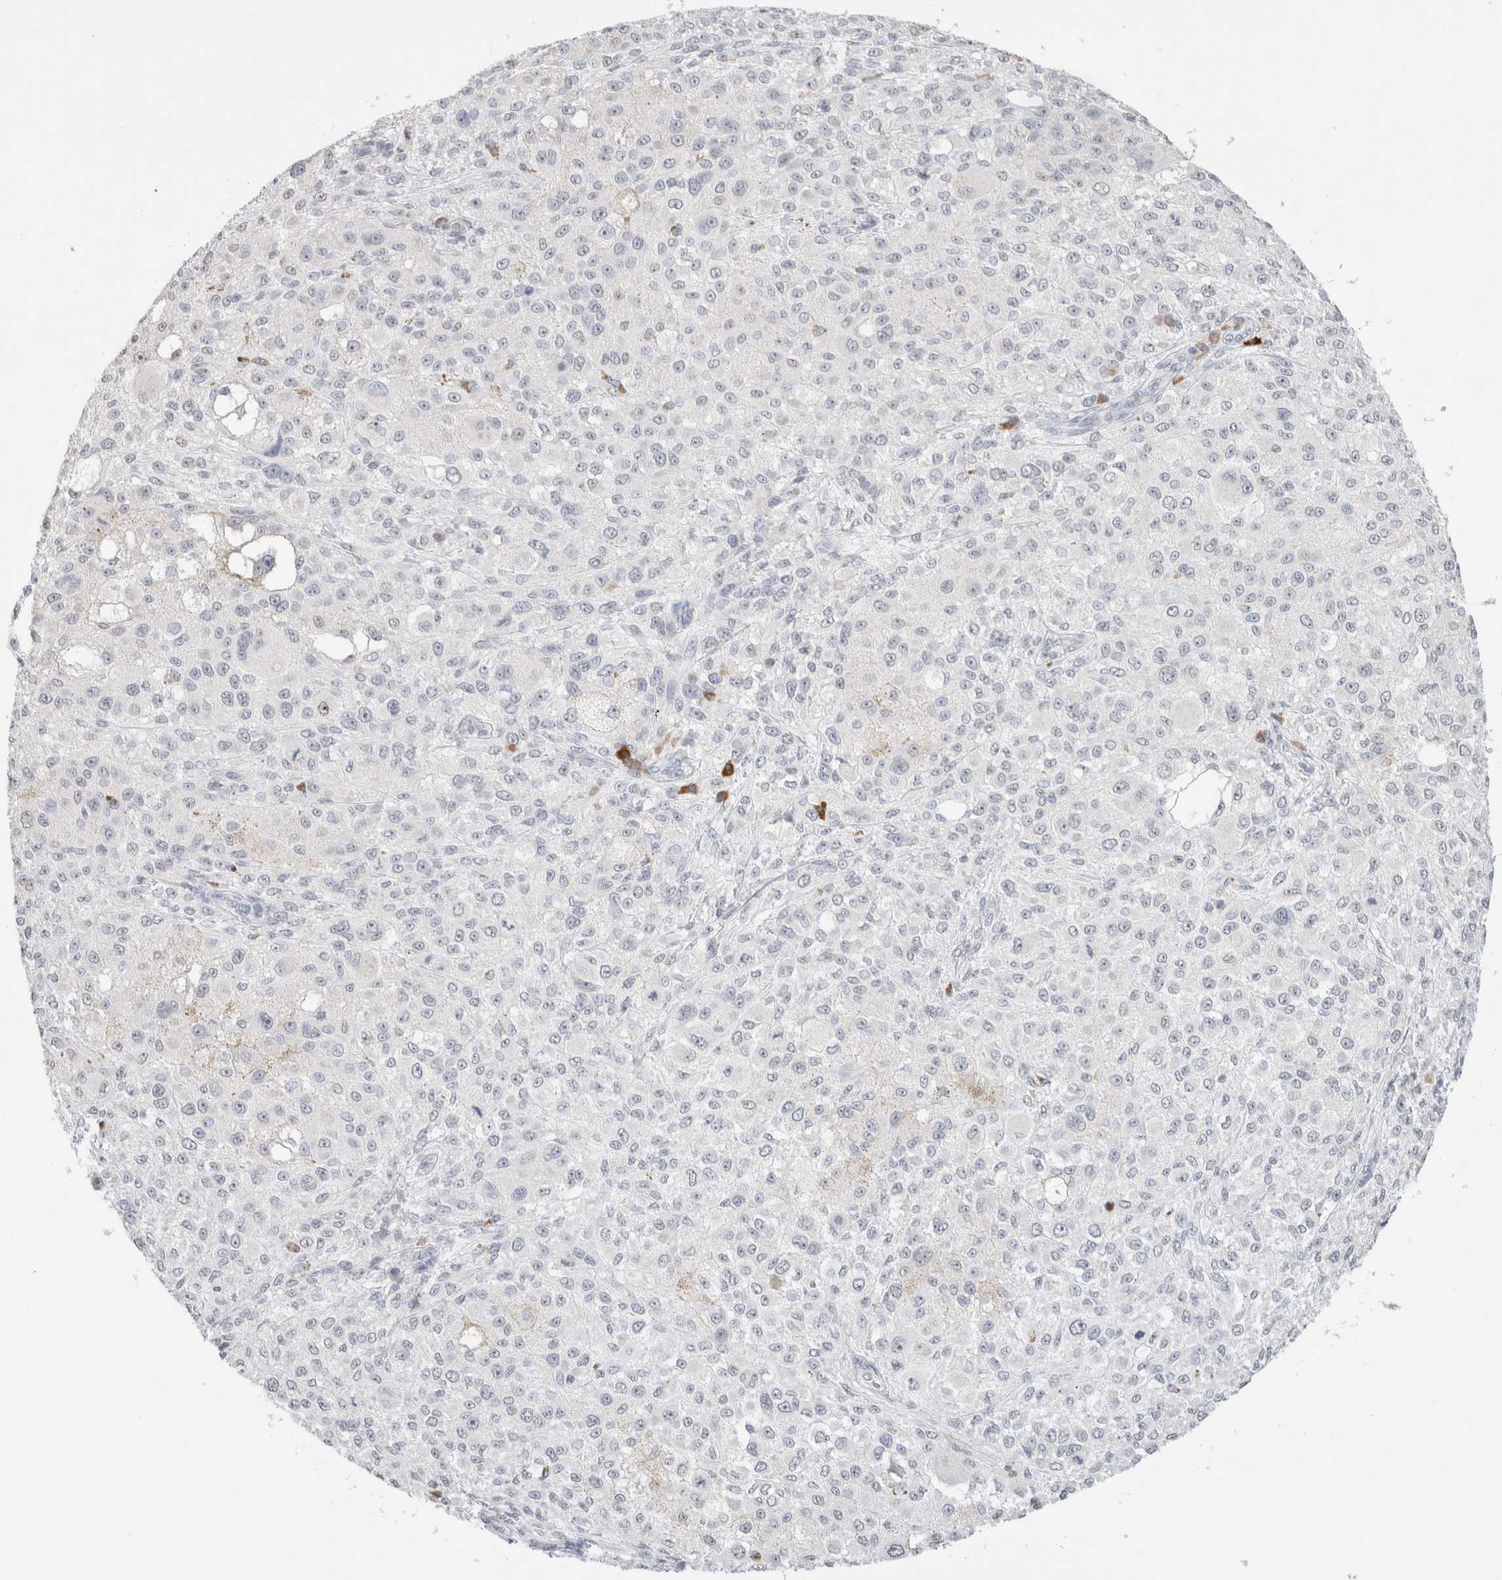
{"staining": {"intensity": "negative", "quantity": "none", "location": "none"}, "tissue": "melanoma", "cell_type": "Tumor cells", "image_type": "cancer", "snomed": [{"axis": "morphology", "description": "Necrosis, NOS"}, {"axis": "morphology", "description": "Malignant melanoma, NOS"}, {"axis": "topography", "description": "Skin"}], "caption": "The IHC image has no significant expression in tumor cells of malignant melanoma tissue. Brightfield microscopy of IHC stained with DAB (brown) and hematoxylin (blue), captured at high magnification.", "gene": "CD80", "patient": {"sex": "female", "age": 87}}